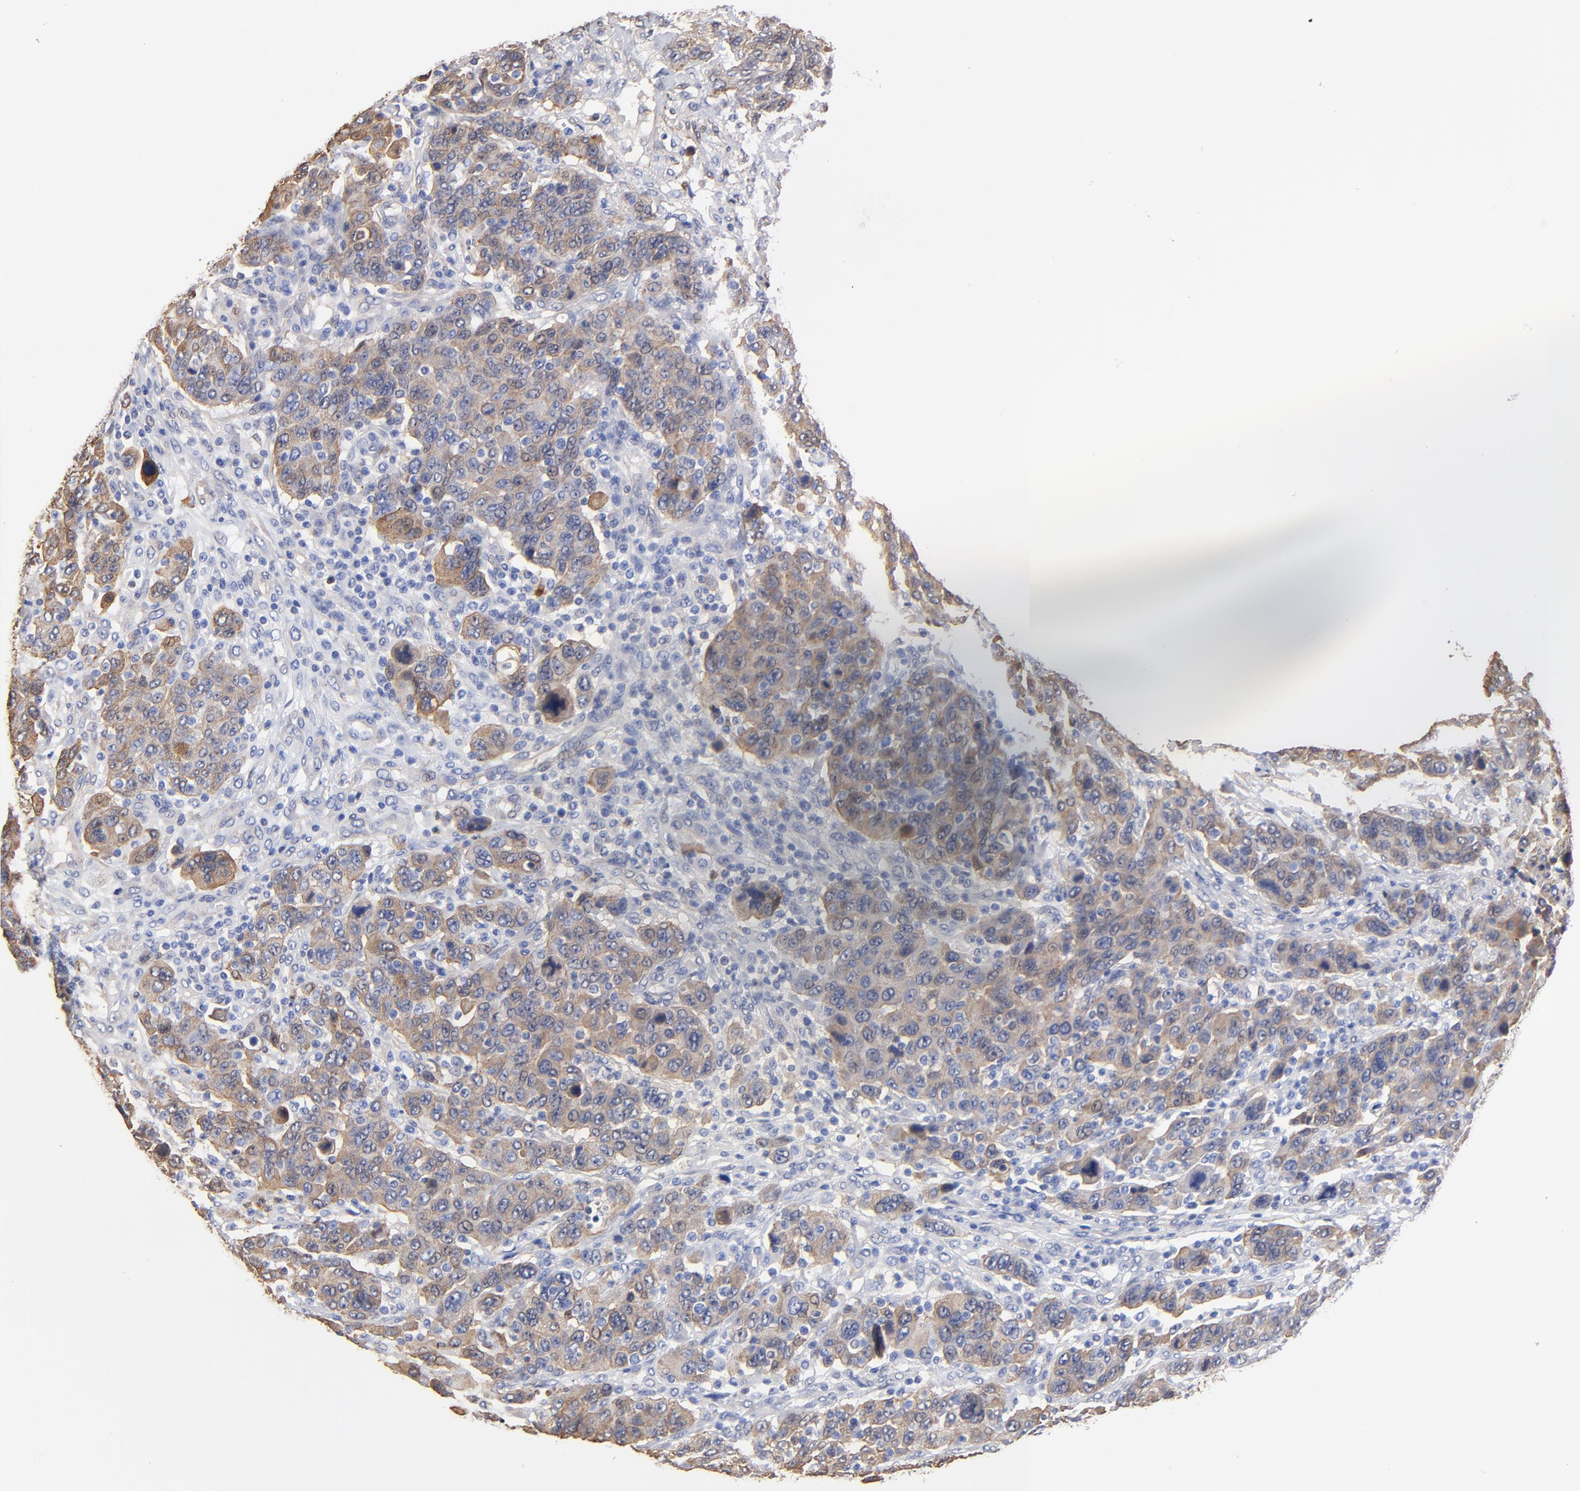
{"staining": {"intensity": "weak", "quantity": "25%-75%", "location": "cytoplasmic/membranous"}, "tissue": "breast cancer", "cell_type": "Tumor cells", "image_type": "cancer", "snomed": [{"axis": "morphology", "description": "Duct carcinoma"}, {"axis": "topography", "description": "Breast"}], "caption": "Protein analysis of breast cancer (intraductal carcinoma) tissue demonstrates weak cytoplasmic/membranous expression in about 25%-75% of tumor cells.", "gene": "TAGLN2", "patient": {"sex": "female", "age": 37}}